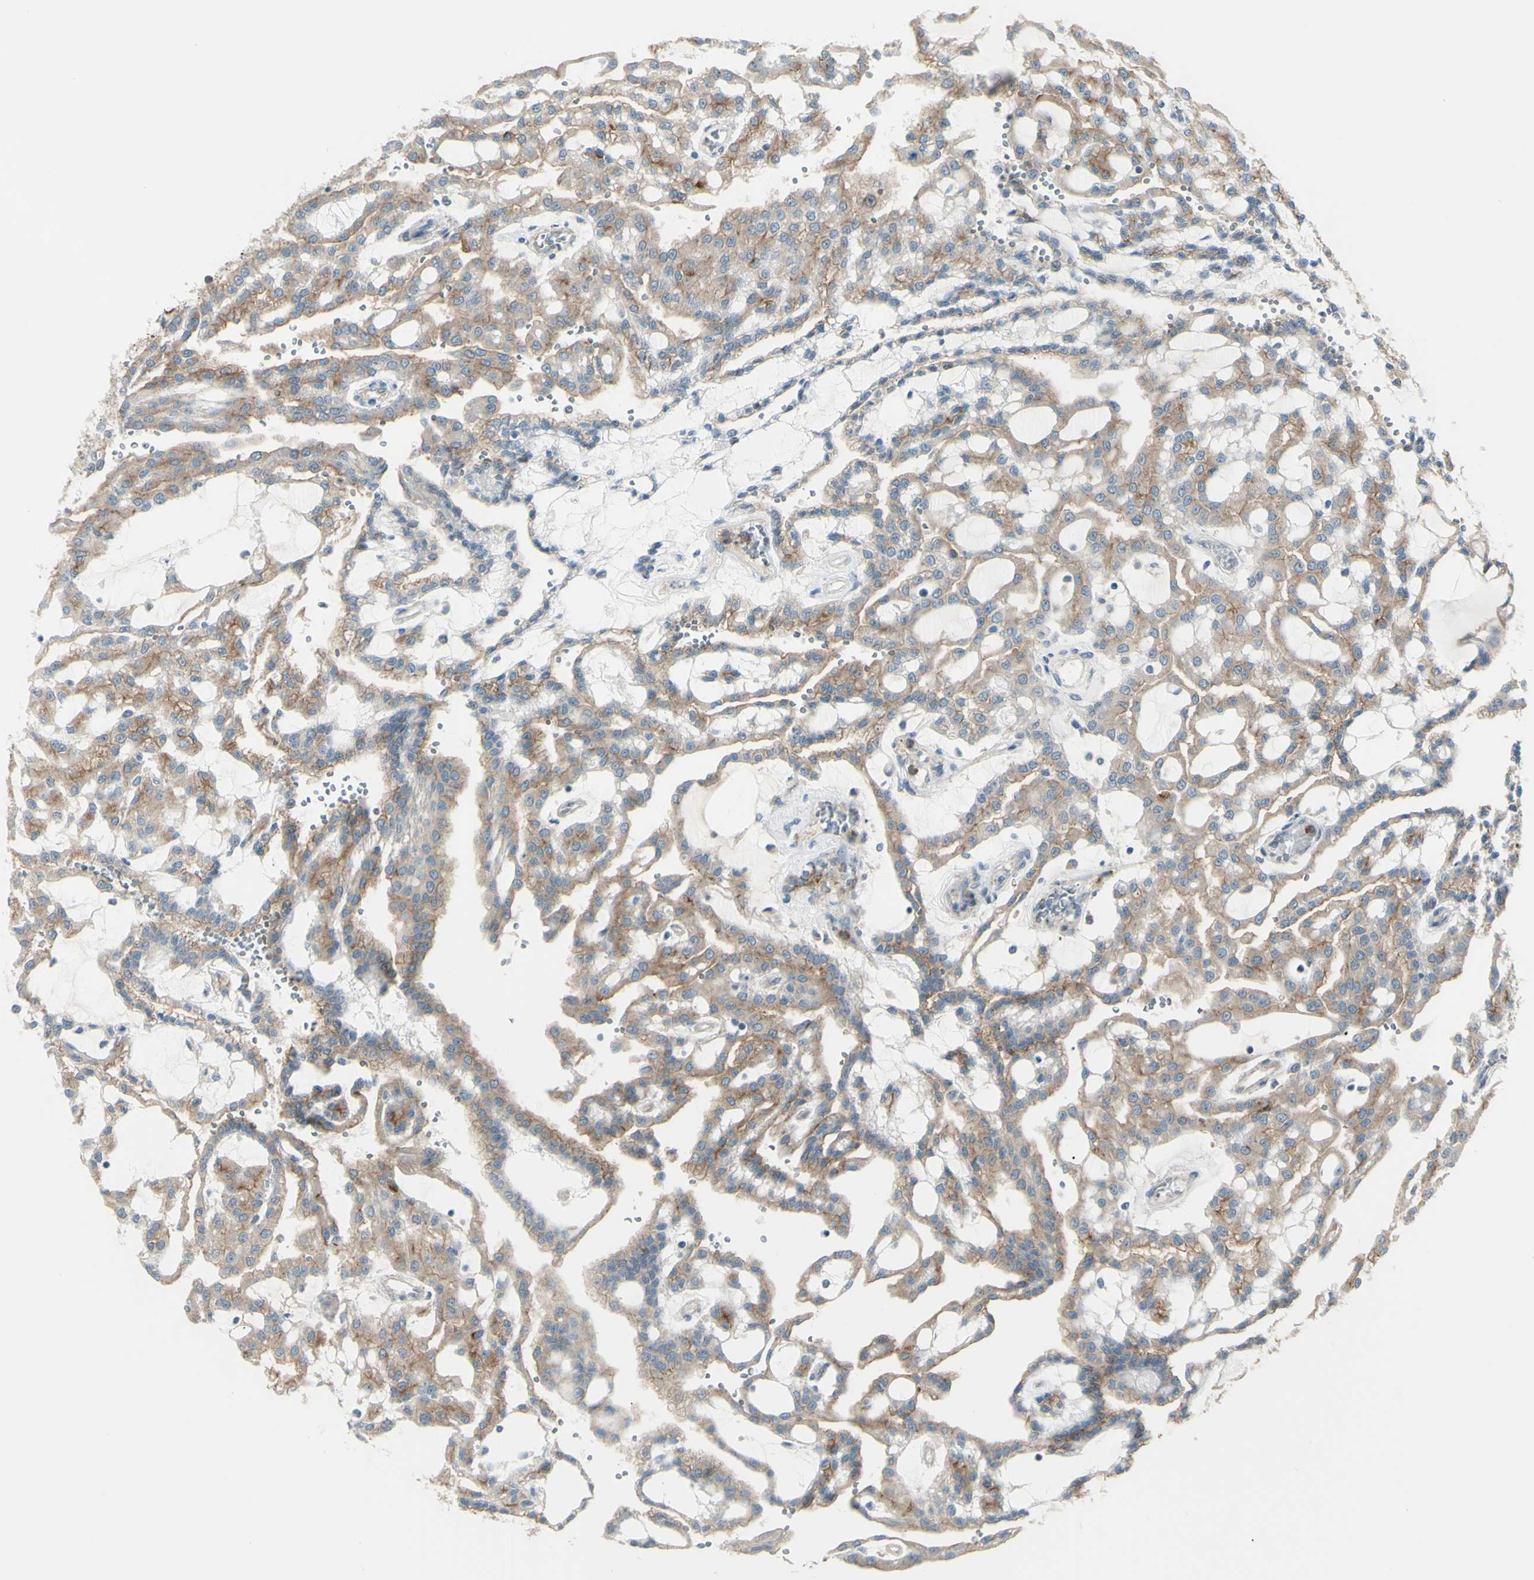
{"staining": {"intensity": "weak", "quantity": ">75%", "location": "cytoplasmic/membranous"}, "tissue": "renal cancer", "cell_type": "Tumor cells", "image_type": "cancer", "snomed": [{"axis": "morphology", "description": "Adenocarcinoma, NOS"}, {"axis": "topography", "description": "Kidney"}], "caption": "Renal adenocarcinoma stained with immunohistochemistry shows weak cytoplasmic/membranous expression in approximately >75% of tumor cells.", "gene": "LMTK2", "patient": {"sex": "male", "age": 63}}